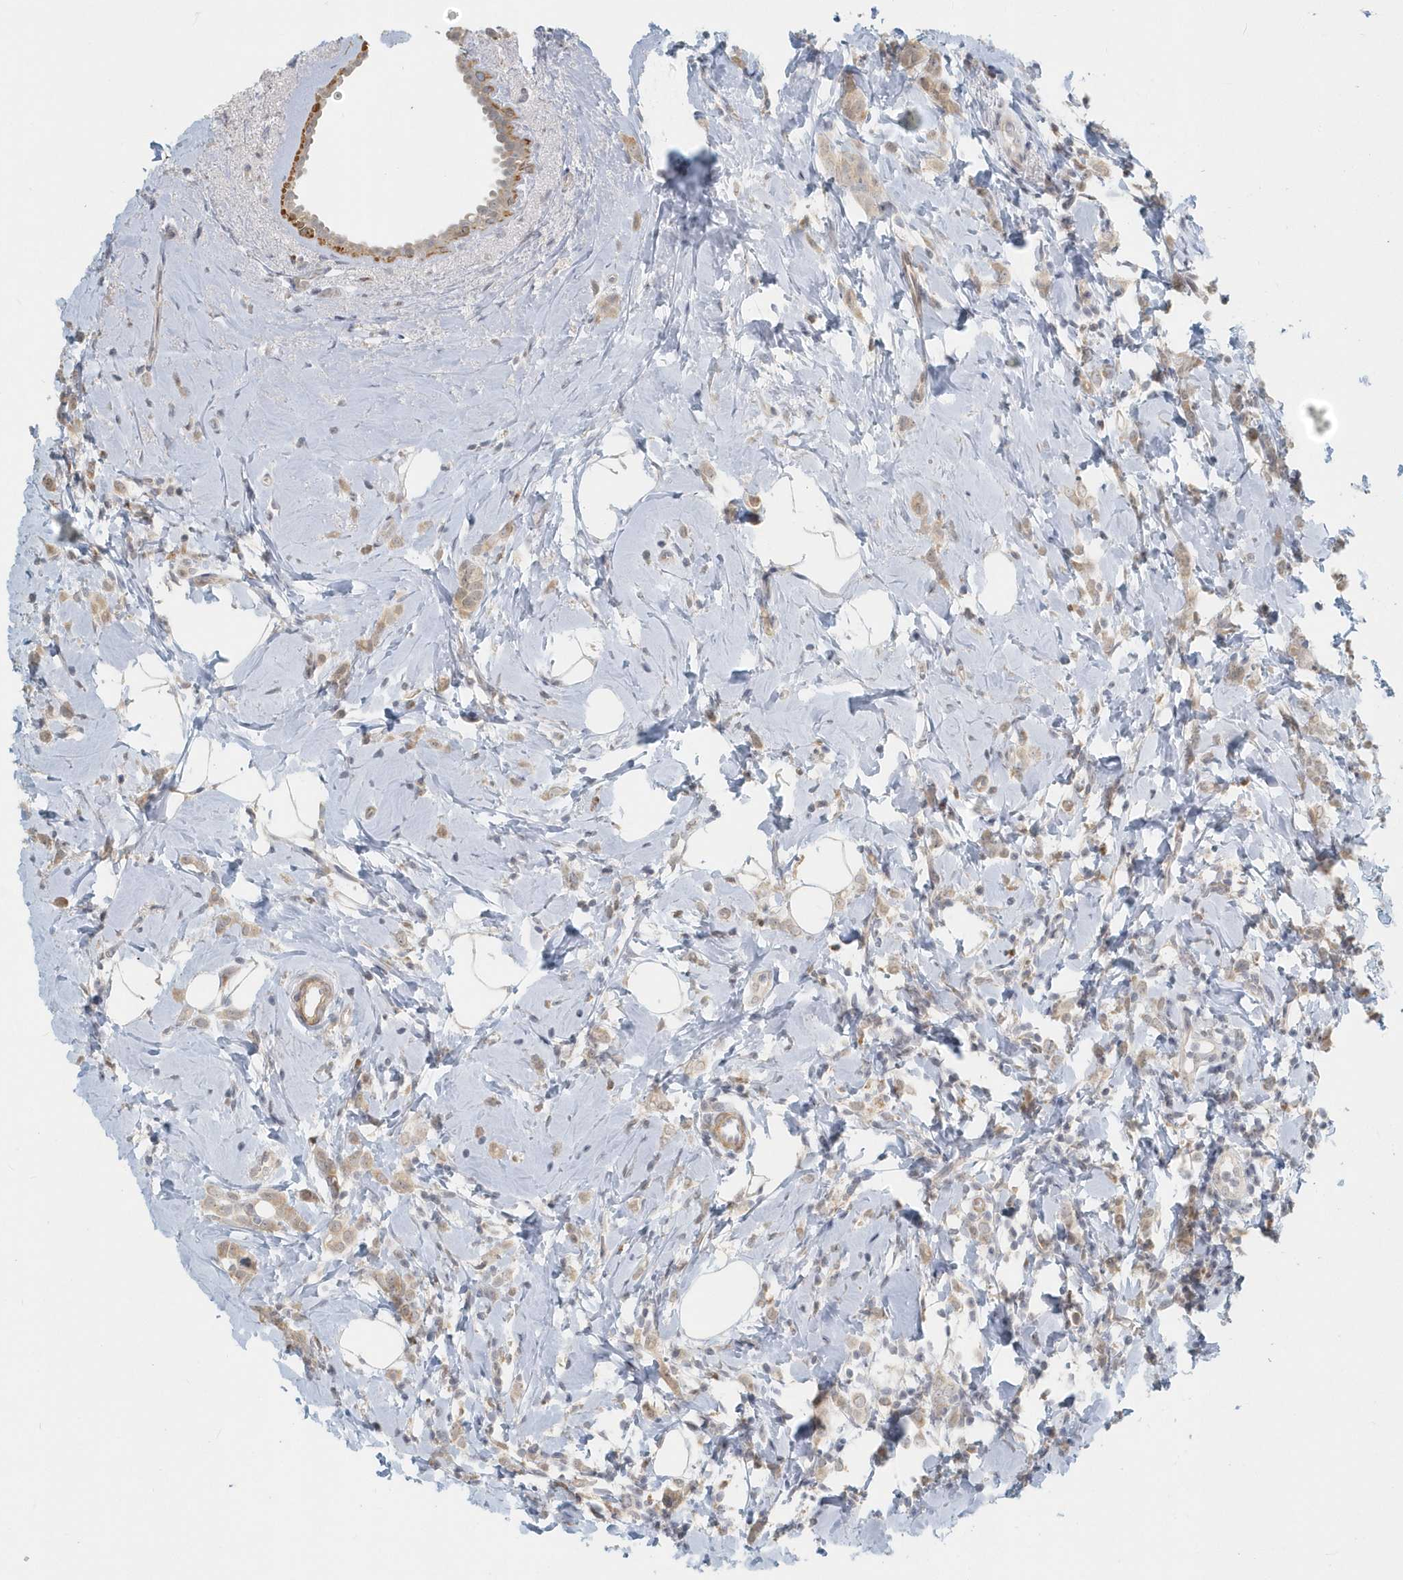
{"staining": {"intensity": "weak", "quantity": ">75%", "location": "cytoplasmic/membranous"}, "tissue": "breast cancer", "cell_type": "Tumor cells", "image_type": "cancer", "snomed": [{"axis": "morphology", "description": "Lobular carcinoma"}, {"axis": "topography", "description": "Breast"}], "caption": "This histopathology image reveals breast cancer stained with IHC to label a protein in brown. The cytoplasmic/membranous of tumor cells show weak positivity for the protein. Nuclei are counter-stained blue.", "gene": "NAPB", "patient": {"sex": "female", "age": 47}}